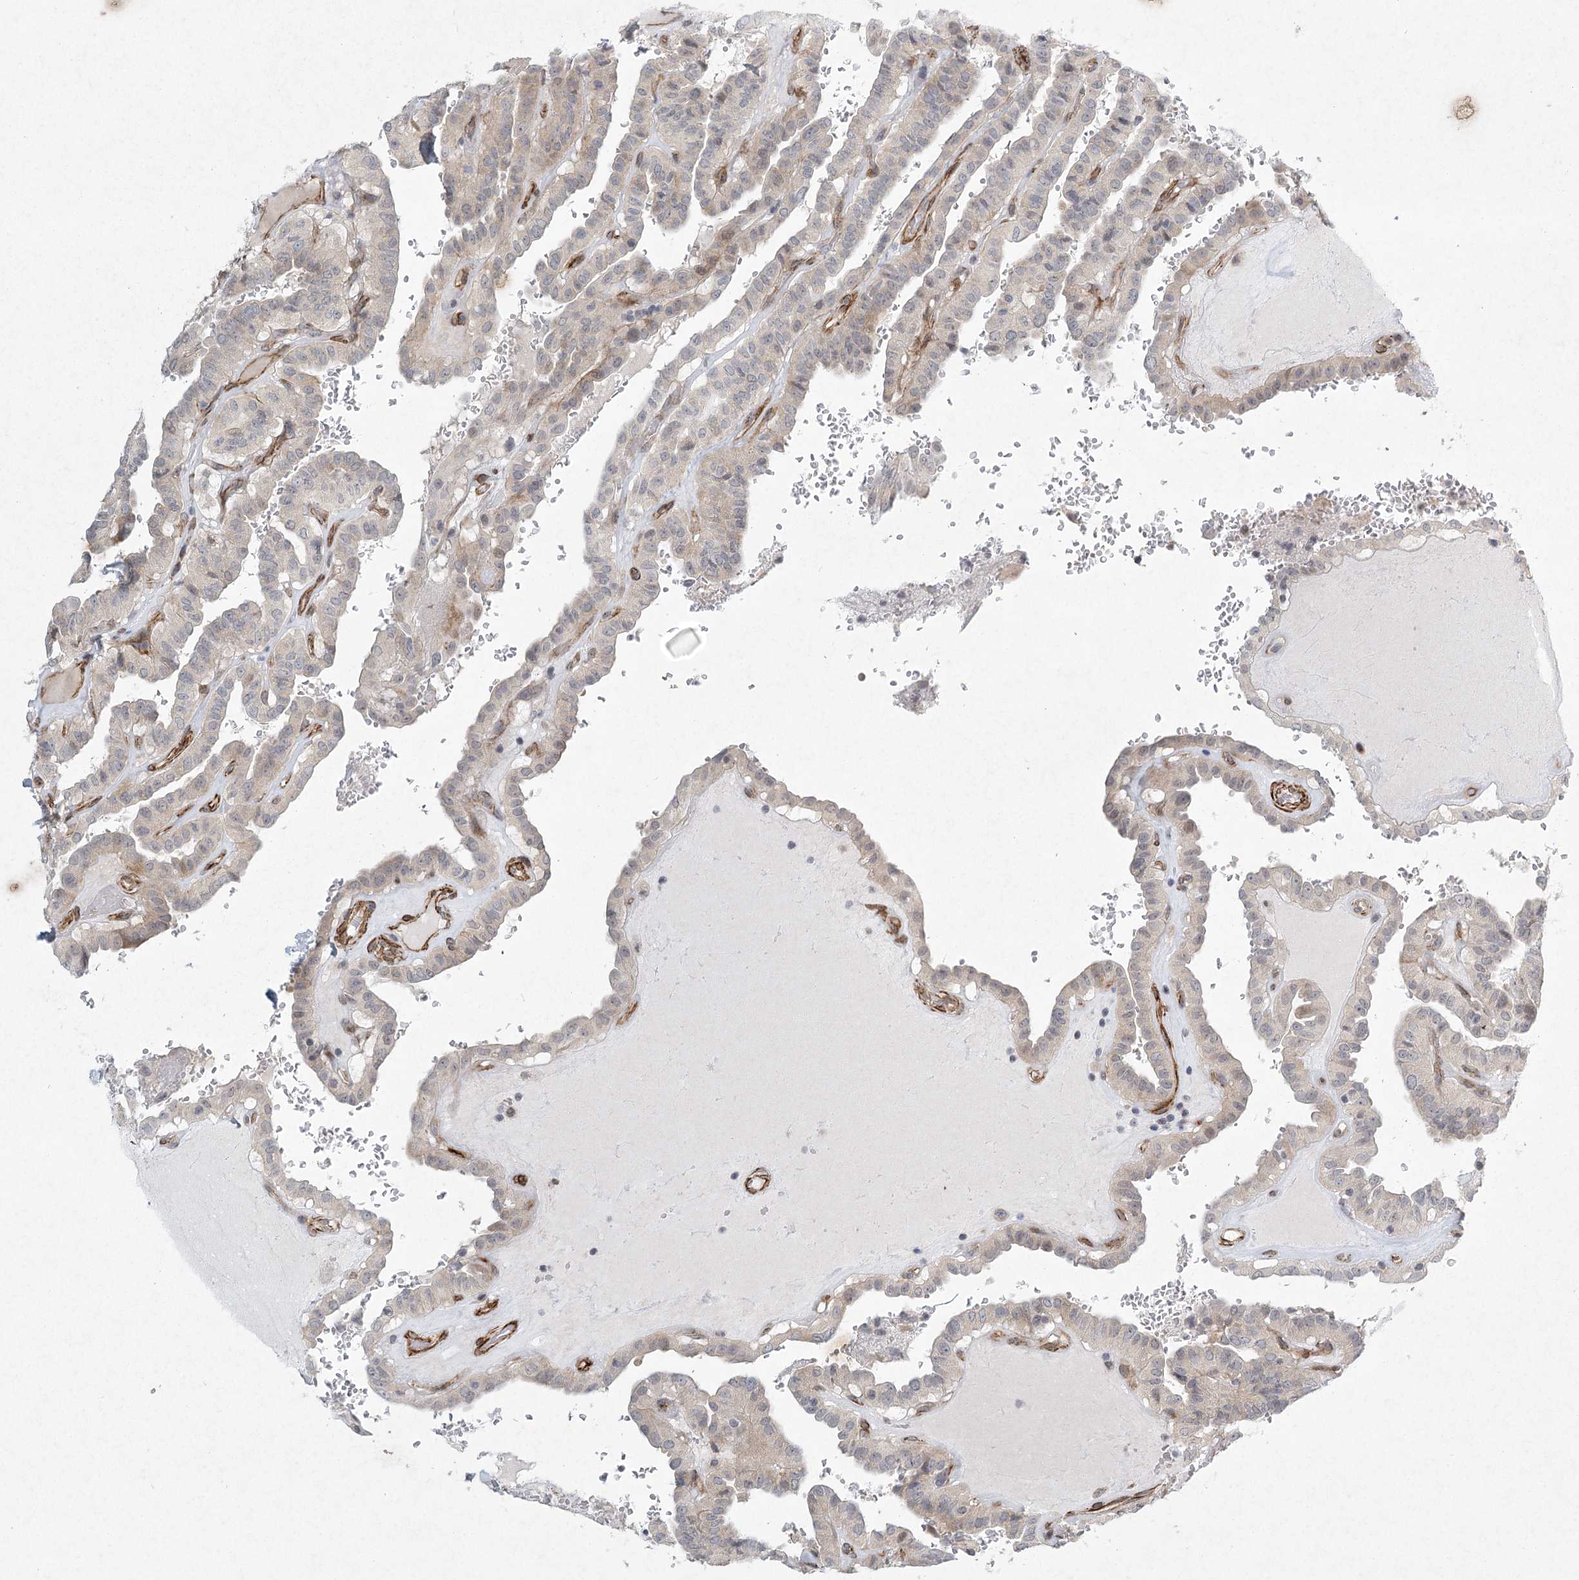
{"staining": {"intensity": "weak", "quantity": "<25%", "location": "cytoplasmic/membranous"}, "tissue": "thyroid cancer", "cell_type": "Tumor cells", "image_type": "cancer", "snomed": [{"axis": "morphology", "description": "Papillary adenocarcinoma, NOS"}, {"axis": "topography", "description": "Thyroid gland"}], "caption": "DAB (3,3'-diaminobenzidine) immunohistochemical staining of thyroid cancer (papillary adenocarcinoma) reveals no significant expression in tumor cells. Brightfield microscopy of IHC stained with DAB (3,3'-diaminobenzidine) (brown) and hematoxylin (blue), captured at high magnification.", "gene": "MEPE", "patient": {"sex": "male", "age": 77}}